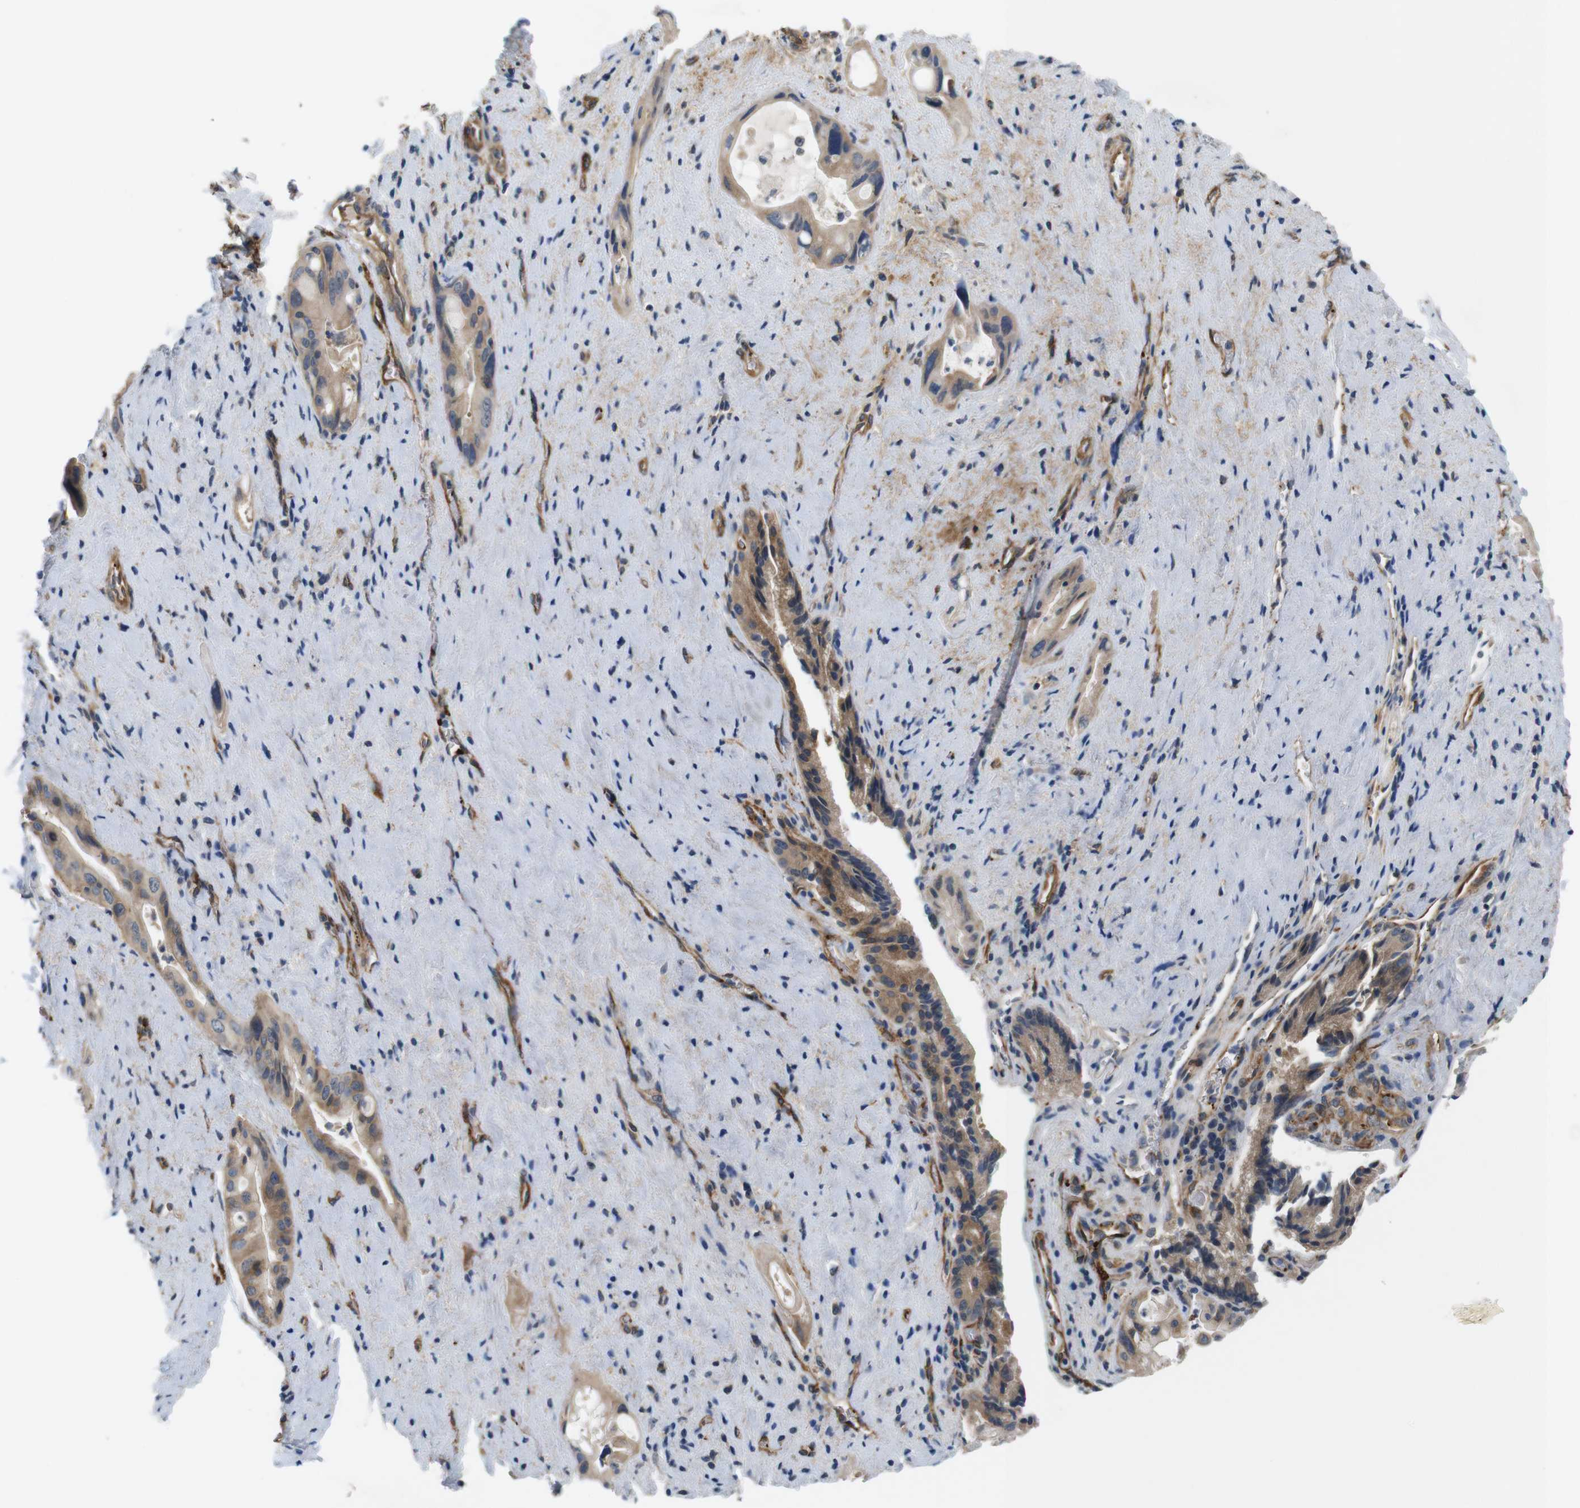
{"staining": {"intensity": "moderate", "quantity": ">75%", "location": "cytoplasmic/membranous"}, "tissue": "pancreatic cancer", "cell_type": "Tumor cells", "image_type": "cancer", "snomed": [{"axis": "morphology", "description": "Adenocarcinoma, NOS"}, {"axis": "topography", "description": "Pancreas"}], "caption": "Pancreatic cancer (adenocarcinoma) tissue reveals moderate cytoplasmic/membranous positivity in about >75% of tumor cells Nuclei are stained in blue.", "gene": "BVES", "patient": {"sex": "male", "age": 77}}